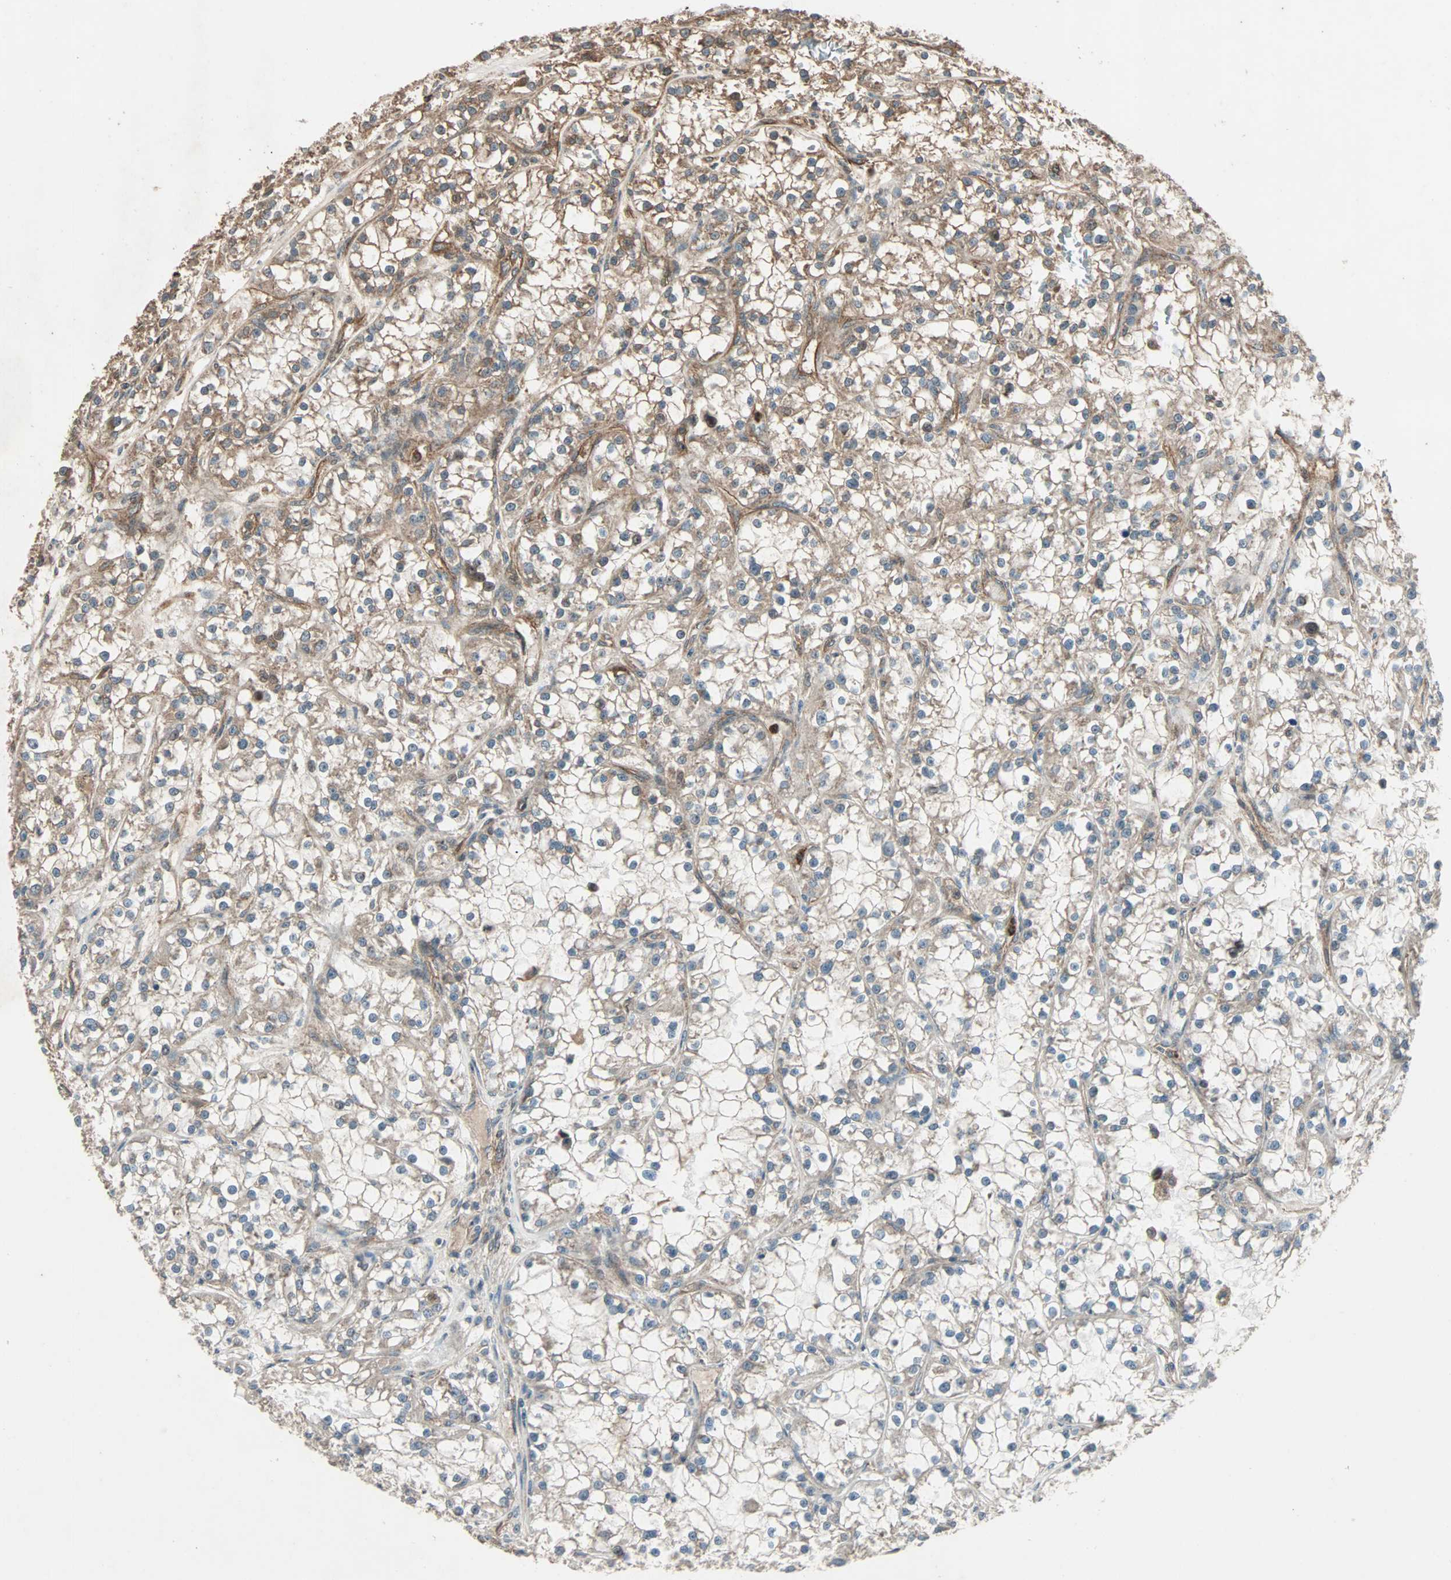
{"staining": {"intensity": "moderate", "quantity": "<25%", "location": "cytoplasmic/membranous"}, "tissue": "renal cancer", "cell_type": "Tumor cells", "image_type": "cancer", "snomed": [{"axis": "morphology", "description": "Adenocarcinoma, NOS"}, {"axis": "topography", "description": "Kidney"}], "caption": "Immunohistochemistry (IHC) (DAB) staining of renal adenocarcinoma exhibits moderate cytoplasmic/membranous protein positivity in approximately <25% of tumor cells.", "gene": "GCK", "patient": {"sex": "female", "age": 52}}